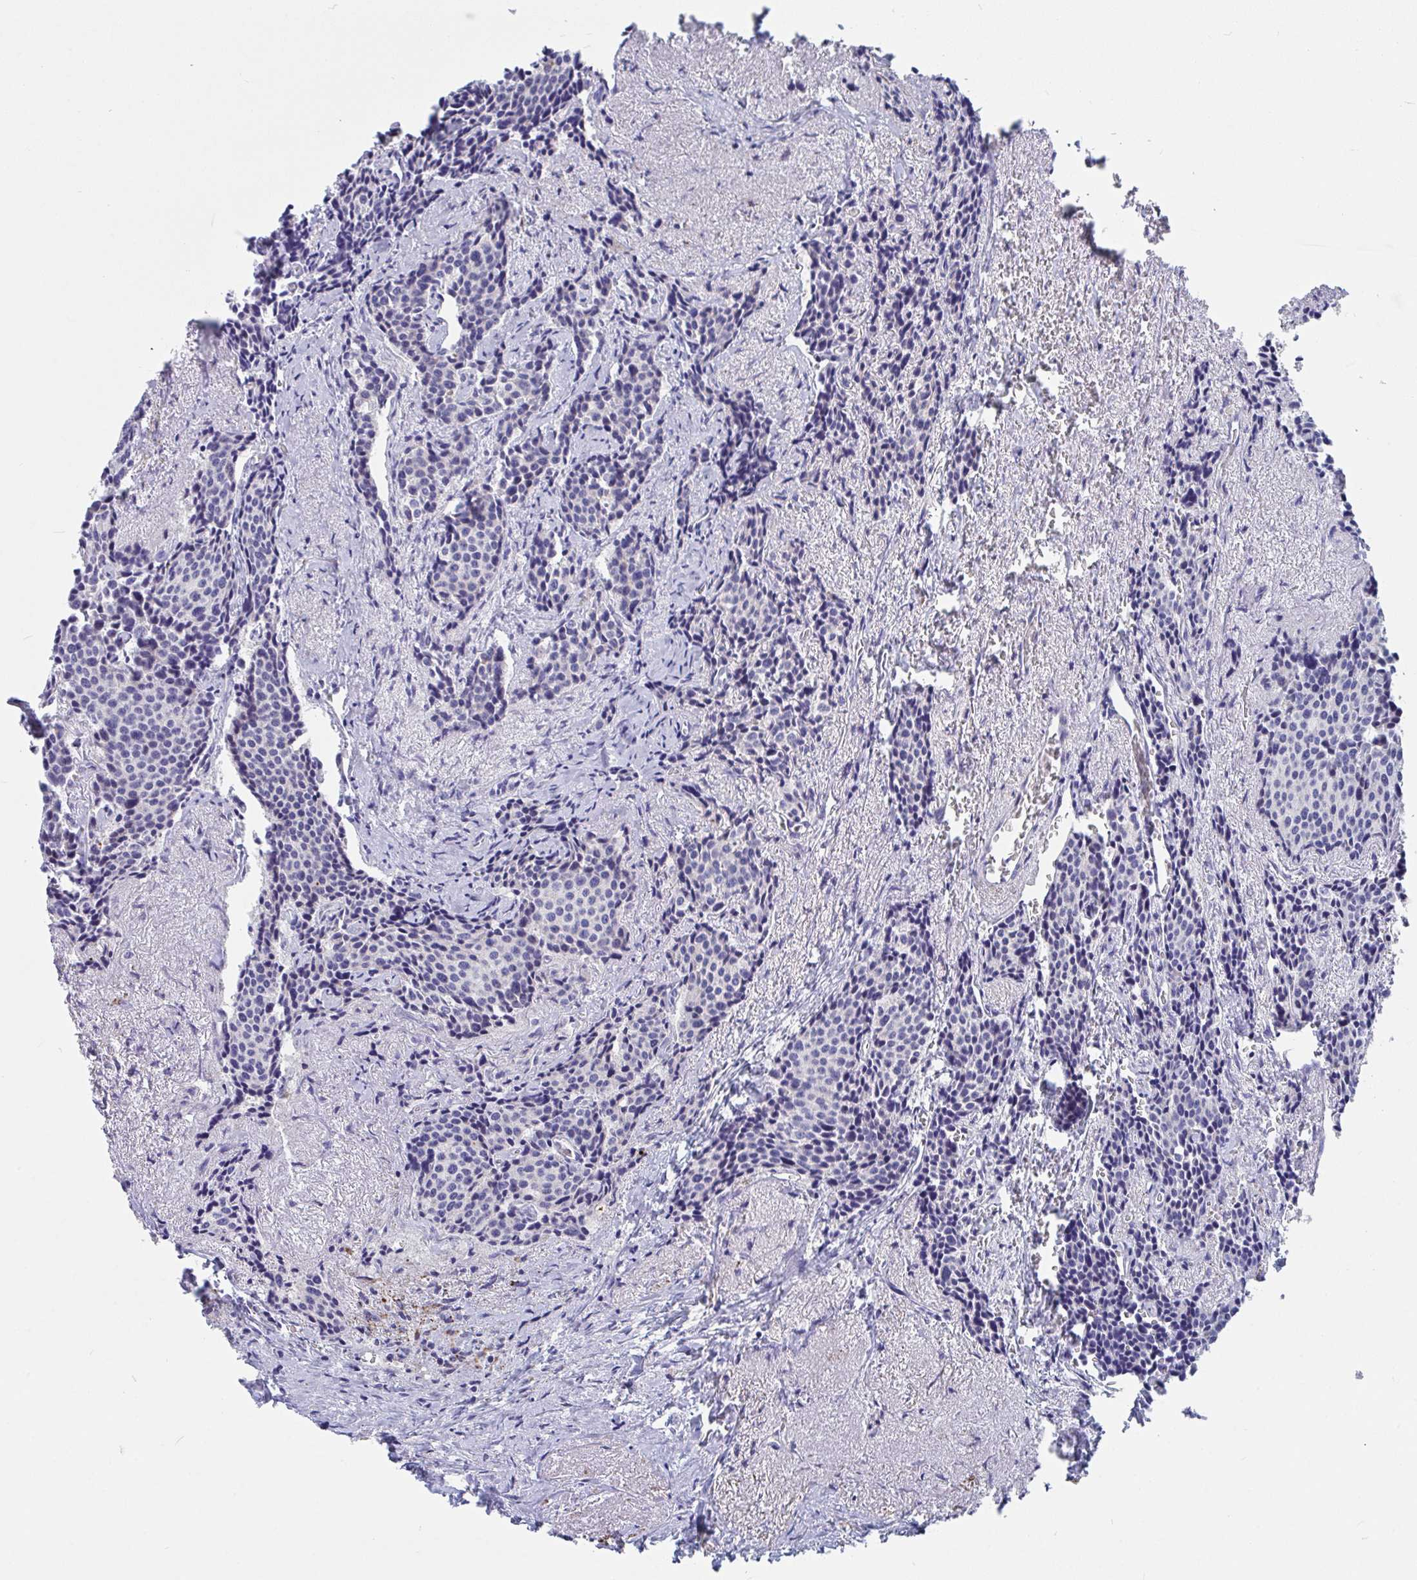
{"staining": {"intensity": "negative", "quantity": "none", "location": "none"}, "tissue": "carcinoid", "cell_type": "Tumor cells", "image_type": "cancer", "snomed": [{"axis": "morphology", "description": "Carcinoid, malignant, NOS"}, {"axis": "topography", "description": "Small intestine"}], "caption": "Immunohistochemical staining of human carcinoid shows no significant expression in tumor cells.", "gene": "FAM156B", "patient": {"sex": "male", "age": 73}}